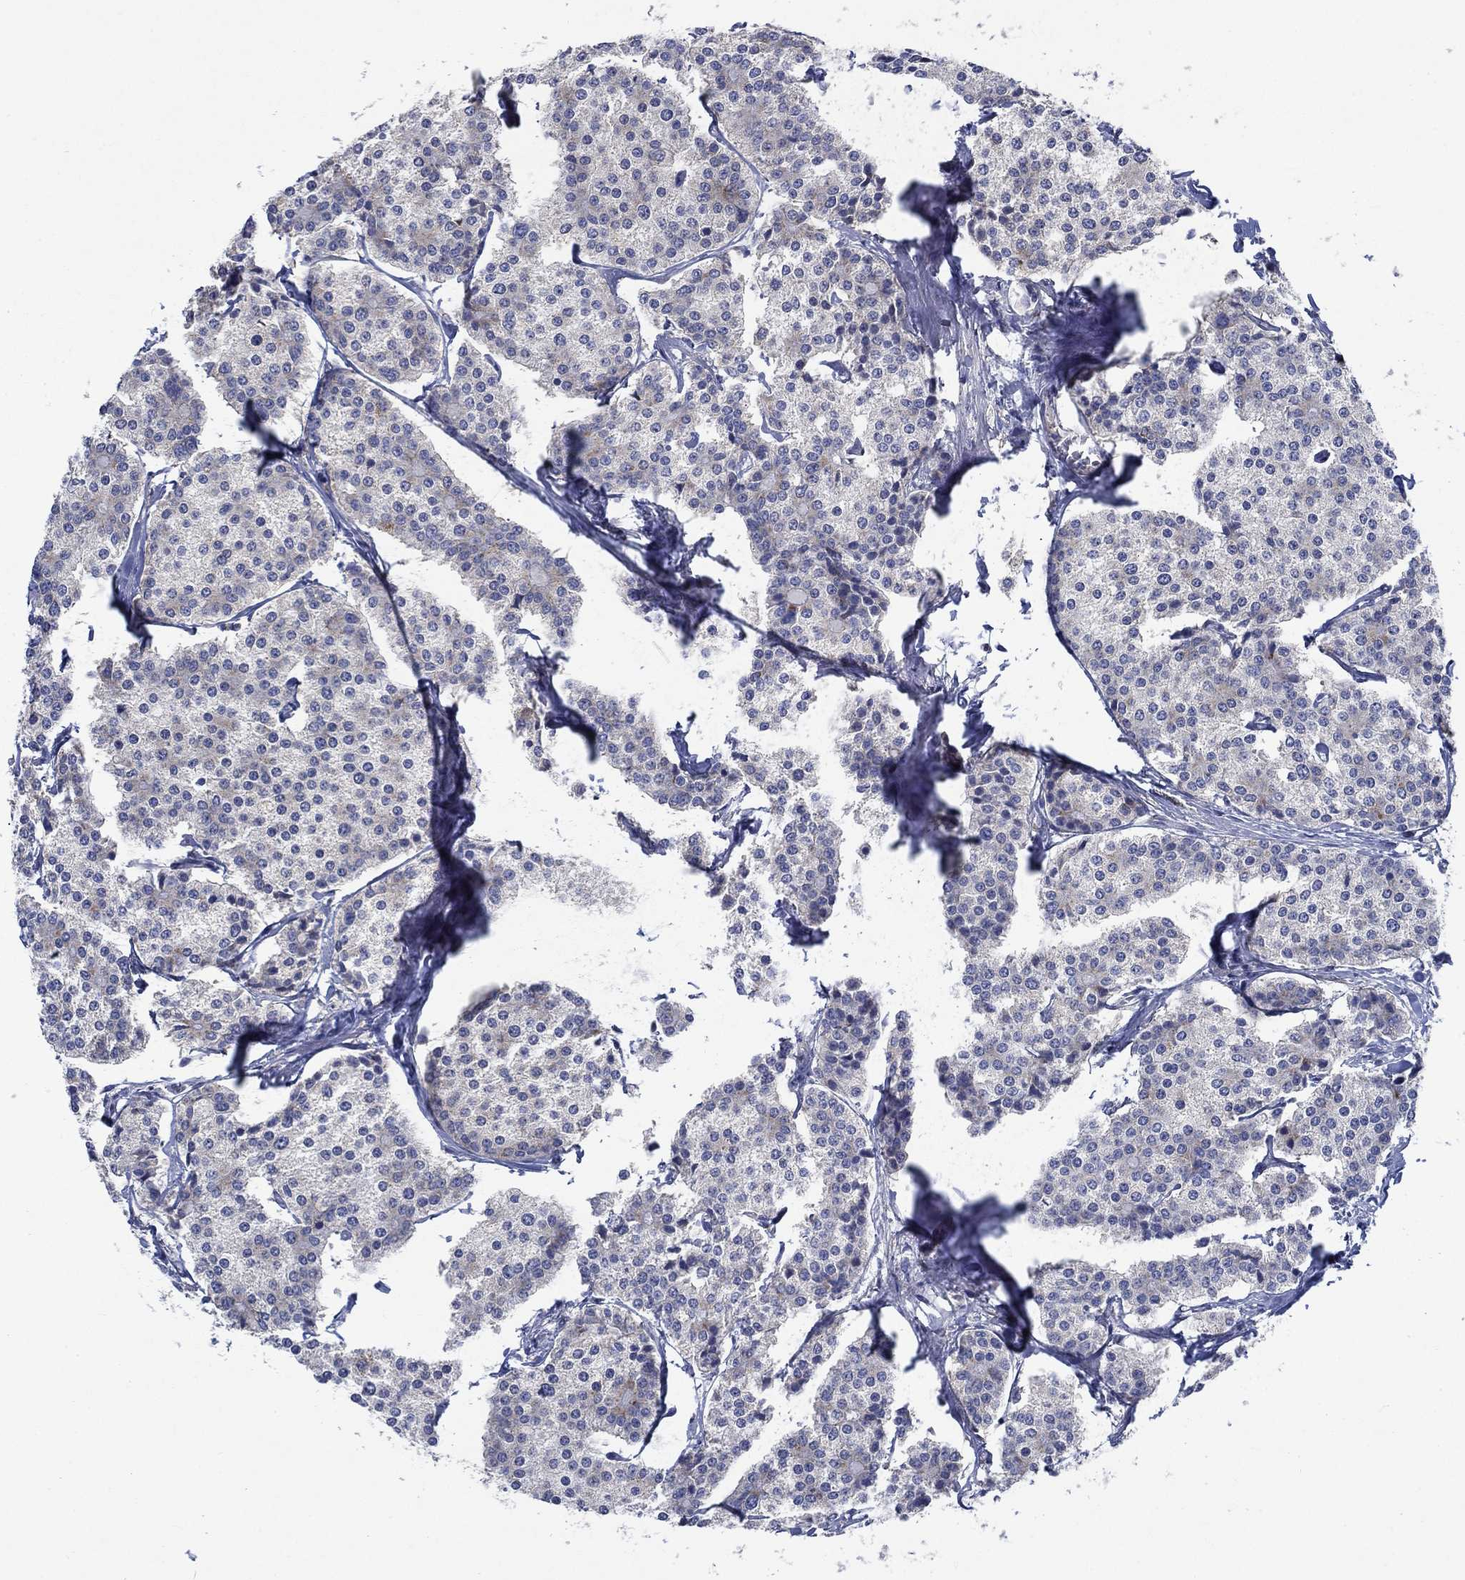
{"staining": {"intensity": "negative", "quantity": "none", "location": "none"}, "tissue": "carcinoid", "cell_type": "Tumor cells", "image_type": "cancer", "snomed": [{"axis": "morphology", "description": "Carcinoid, malignant, NOS"}, {"axis": "topography", "description": "Small intestine"}], "caption": "Immunohistochemistry (IHC) photomicrograph of neoplastic tissue: malignant carcinoid stained with DAB exhibits no significant protein positivity in tumor cells. (DAB IHC, high magnification).", "gene": "MMP24", "patient": {"sex": "female", "age": 65}}